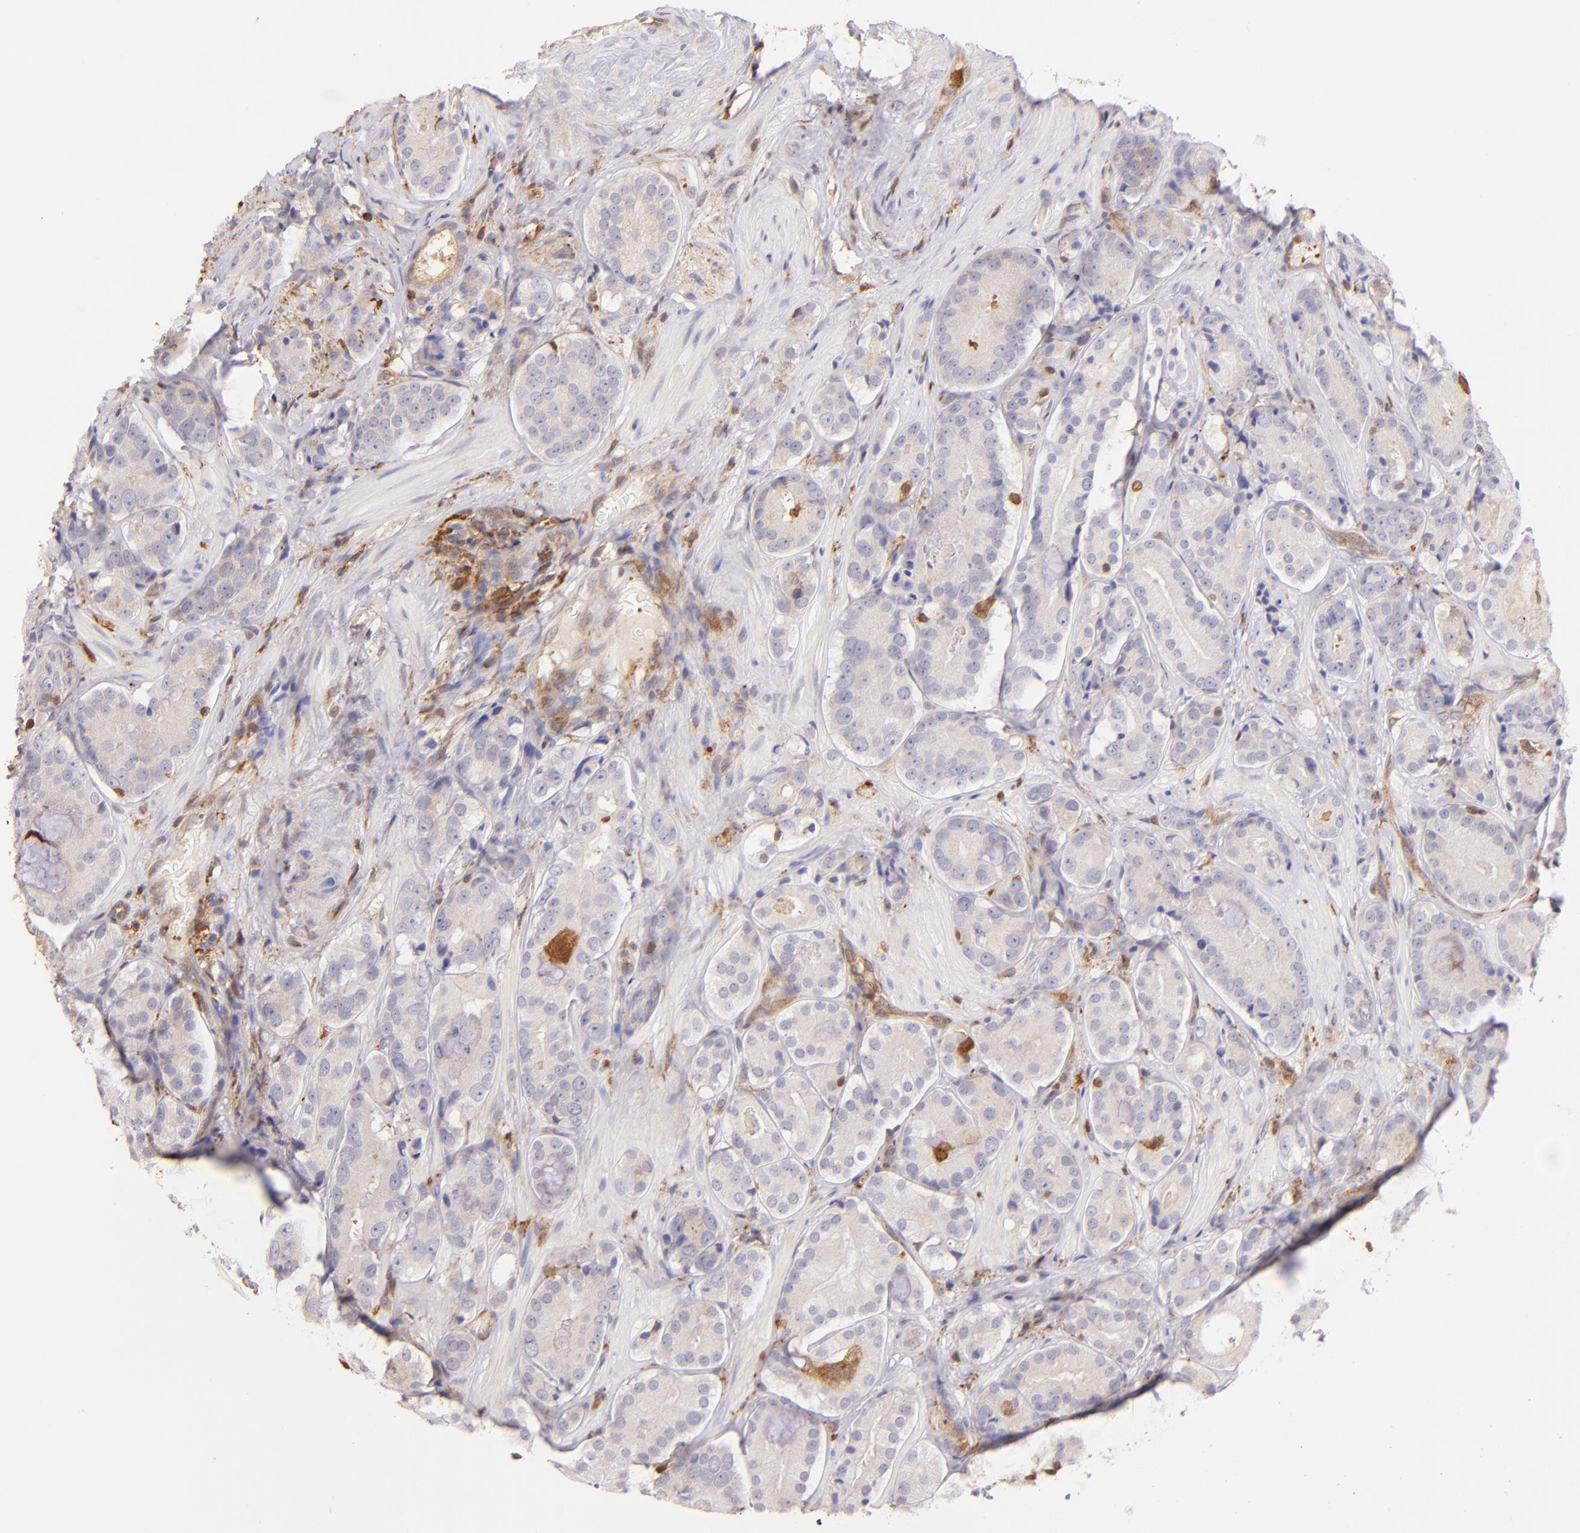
{"staining": {"intensity": "weak", "quantity": ">75%", "location": "cytoplasmic/membranous"}, "tissue": "prostate cancer", "cell_type": "Tumor cells", "image_type": "cancer", "snomed": [{"axis": "morphology", "description": "Adenocarcinoma, High grade"}, {"axis": "topography", "description": "Prostate"}], "caption": "This photomicrograph shows prostate cancer (adenocarcinoma (high-grade)) stained with immunohistochemistry (IHC) to label a protein in brown. The cytoplasmic/membranous of tumor cells show weak positivity for the protein. Nuclei are counter-stained blue.", "gene": "BTK", "patient": {"sex": "male", "age": 70}}